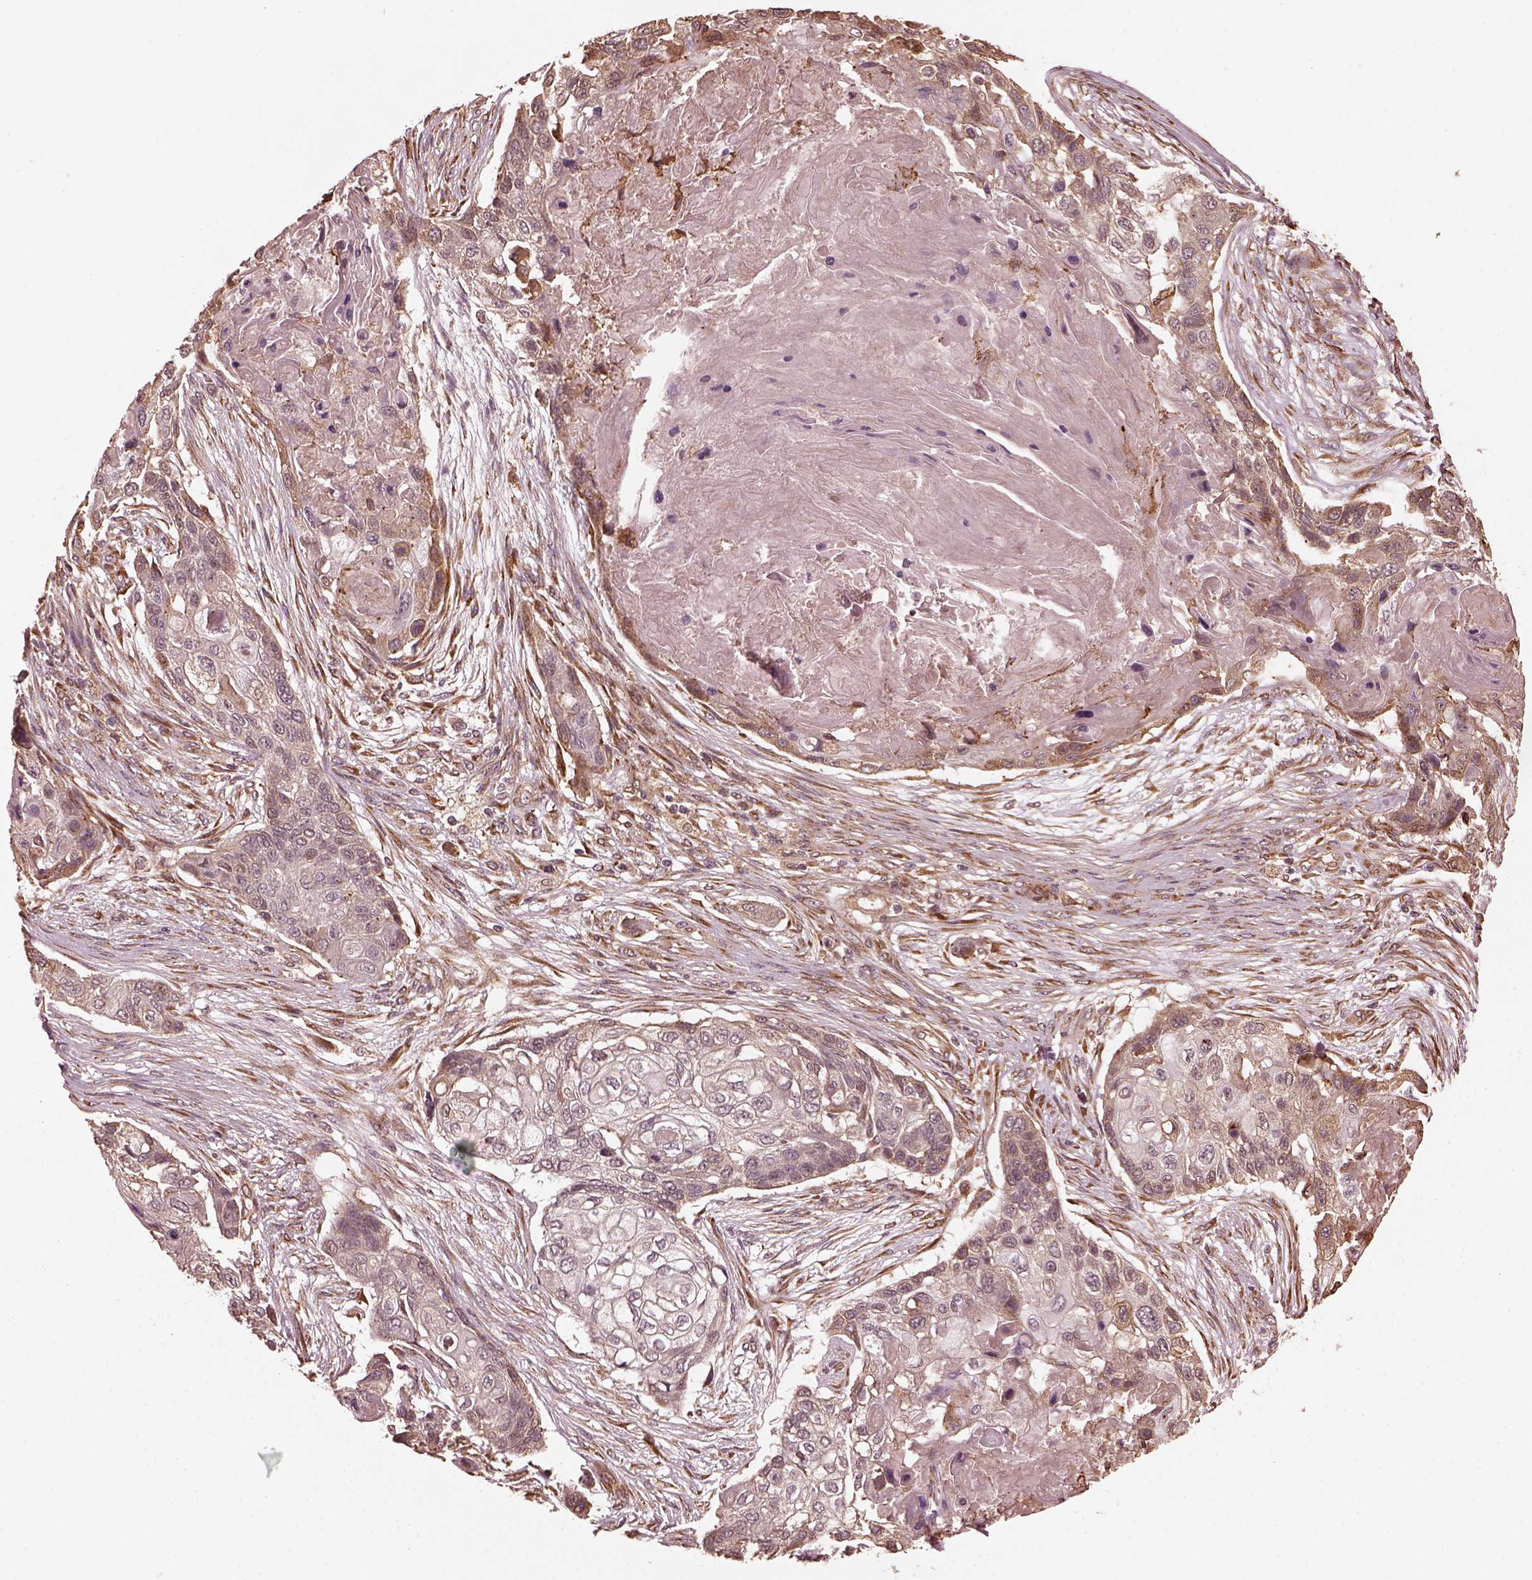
{"staining": {"intensity": "weak", "quantity": "<25%", "location": "cytoplasmic/membranous"}, "tissue": "lung cancer", "cell_type": "Tumor cells", "image_type": "cancer", "snomed": [{"axis": "morphology", "description": "Squamous cell carcinoma, NOS"}, {"axis": "topography", "description": "Lung"}], "caption": "Immunohistochemical staining of human squamous cell carcinoma (lung) reveals no significant staining in tumor cells.", "gene": "ZNF292", "patient": {"sex": "male", "age": 69}}